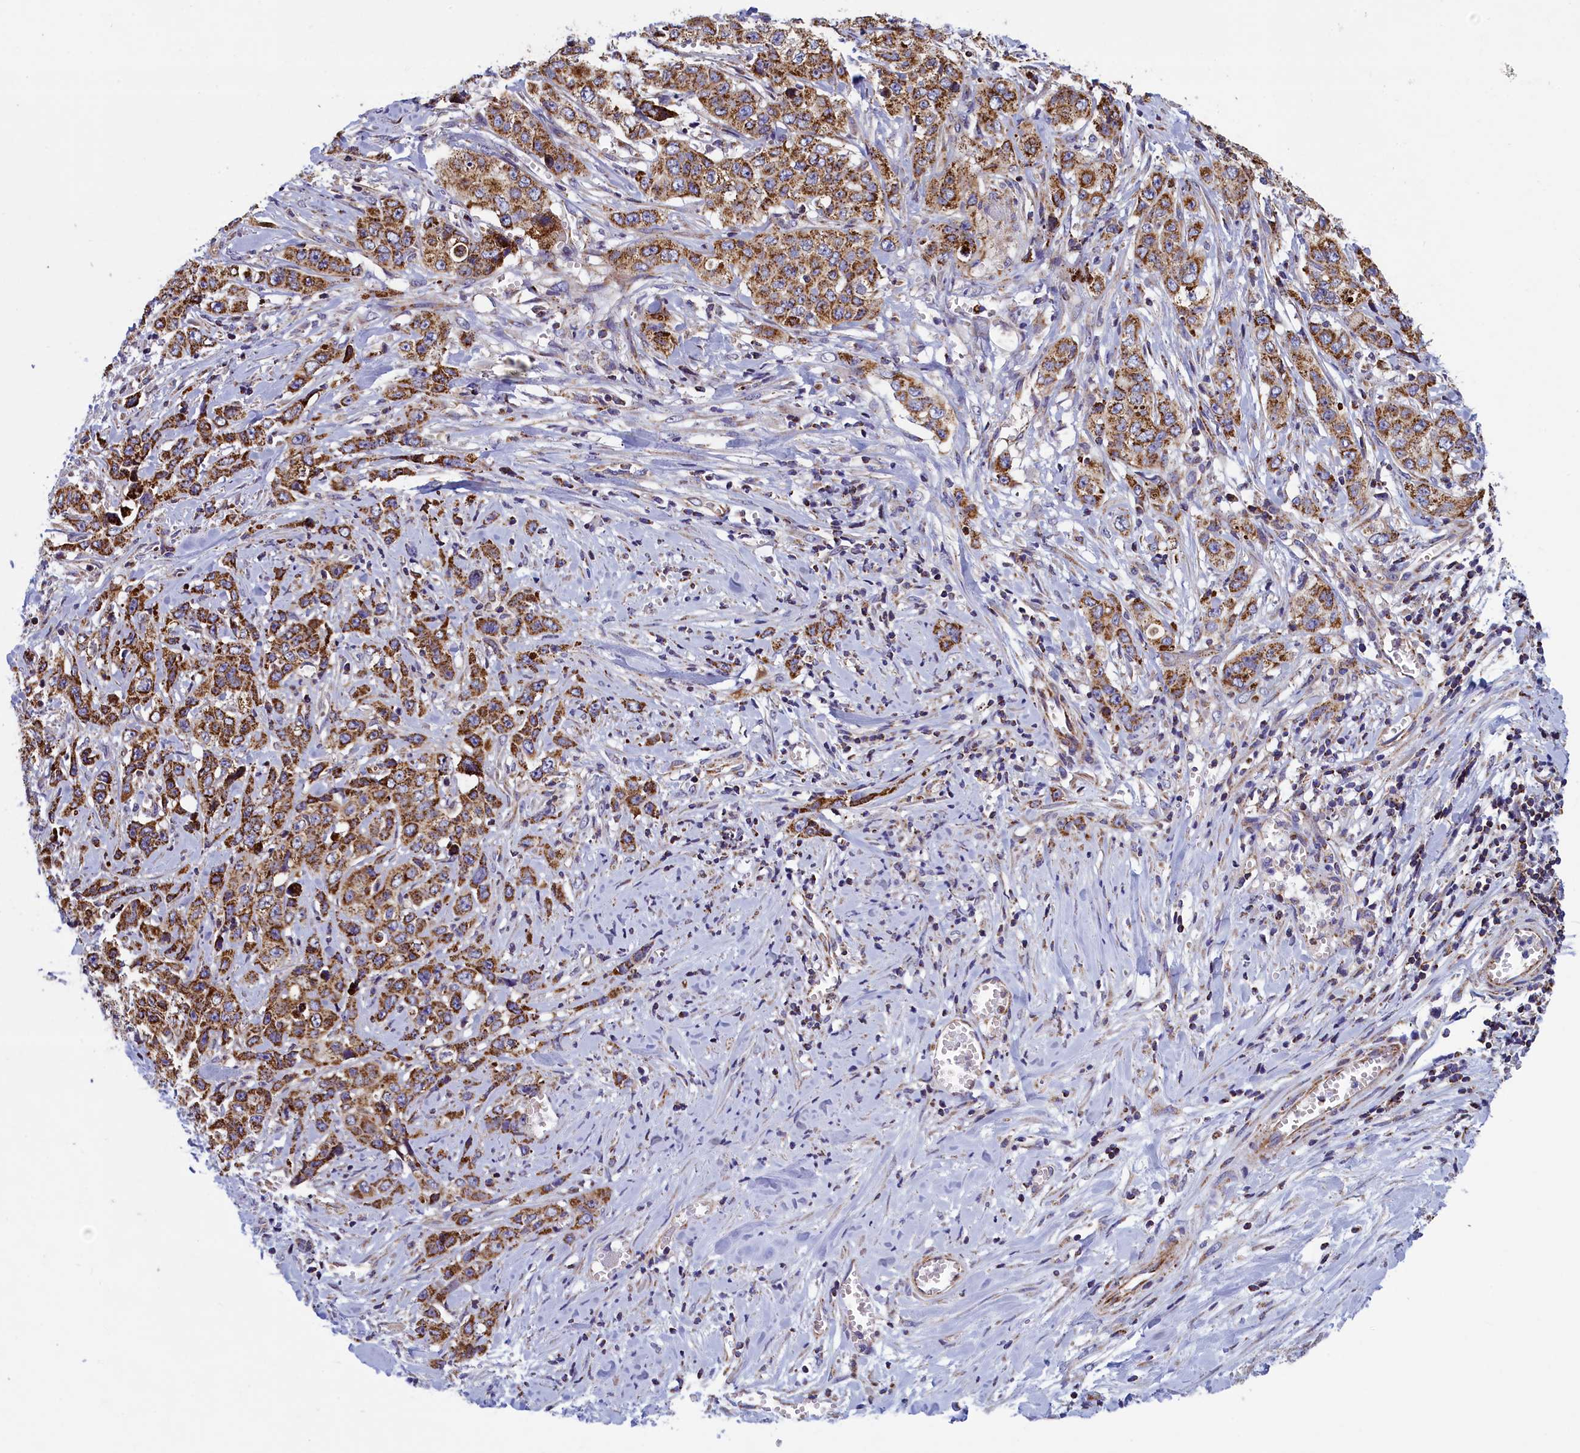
{"staining": {"intensity": "strong", "quantity": ">75%", "location": "cytoplasmic/membranous"}, "tissue": "stomach cancer", "cell_type": "Tumor cells", "image_type": "cancer", "snomed": [{"axis": "morphology", "description": "Adenocarcinoma, NOS"}, {"axis": "topography", "description": "Stomach, upper"}], "caption": "Immunohistochemistry of human stomach adenocarcinoma displays high levels of strong cytoplasmic/membranous positivity in approximately >75% of tumor cells. (brown staining indicates protein expression, while blue staining denotes nuclei).", "gene": "IFT122", "patient": {"sex": "male", "age": 62}}